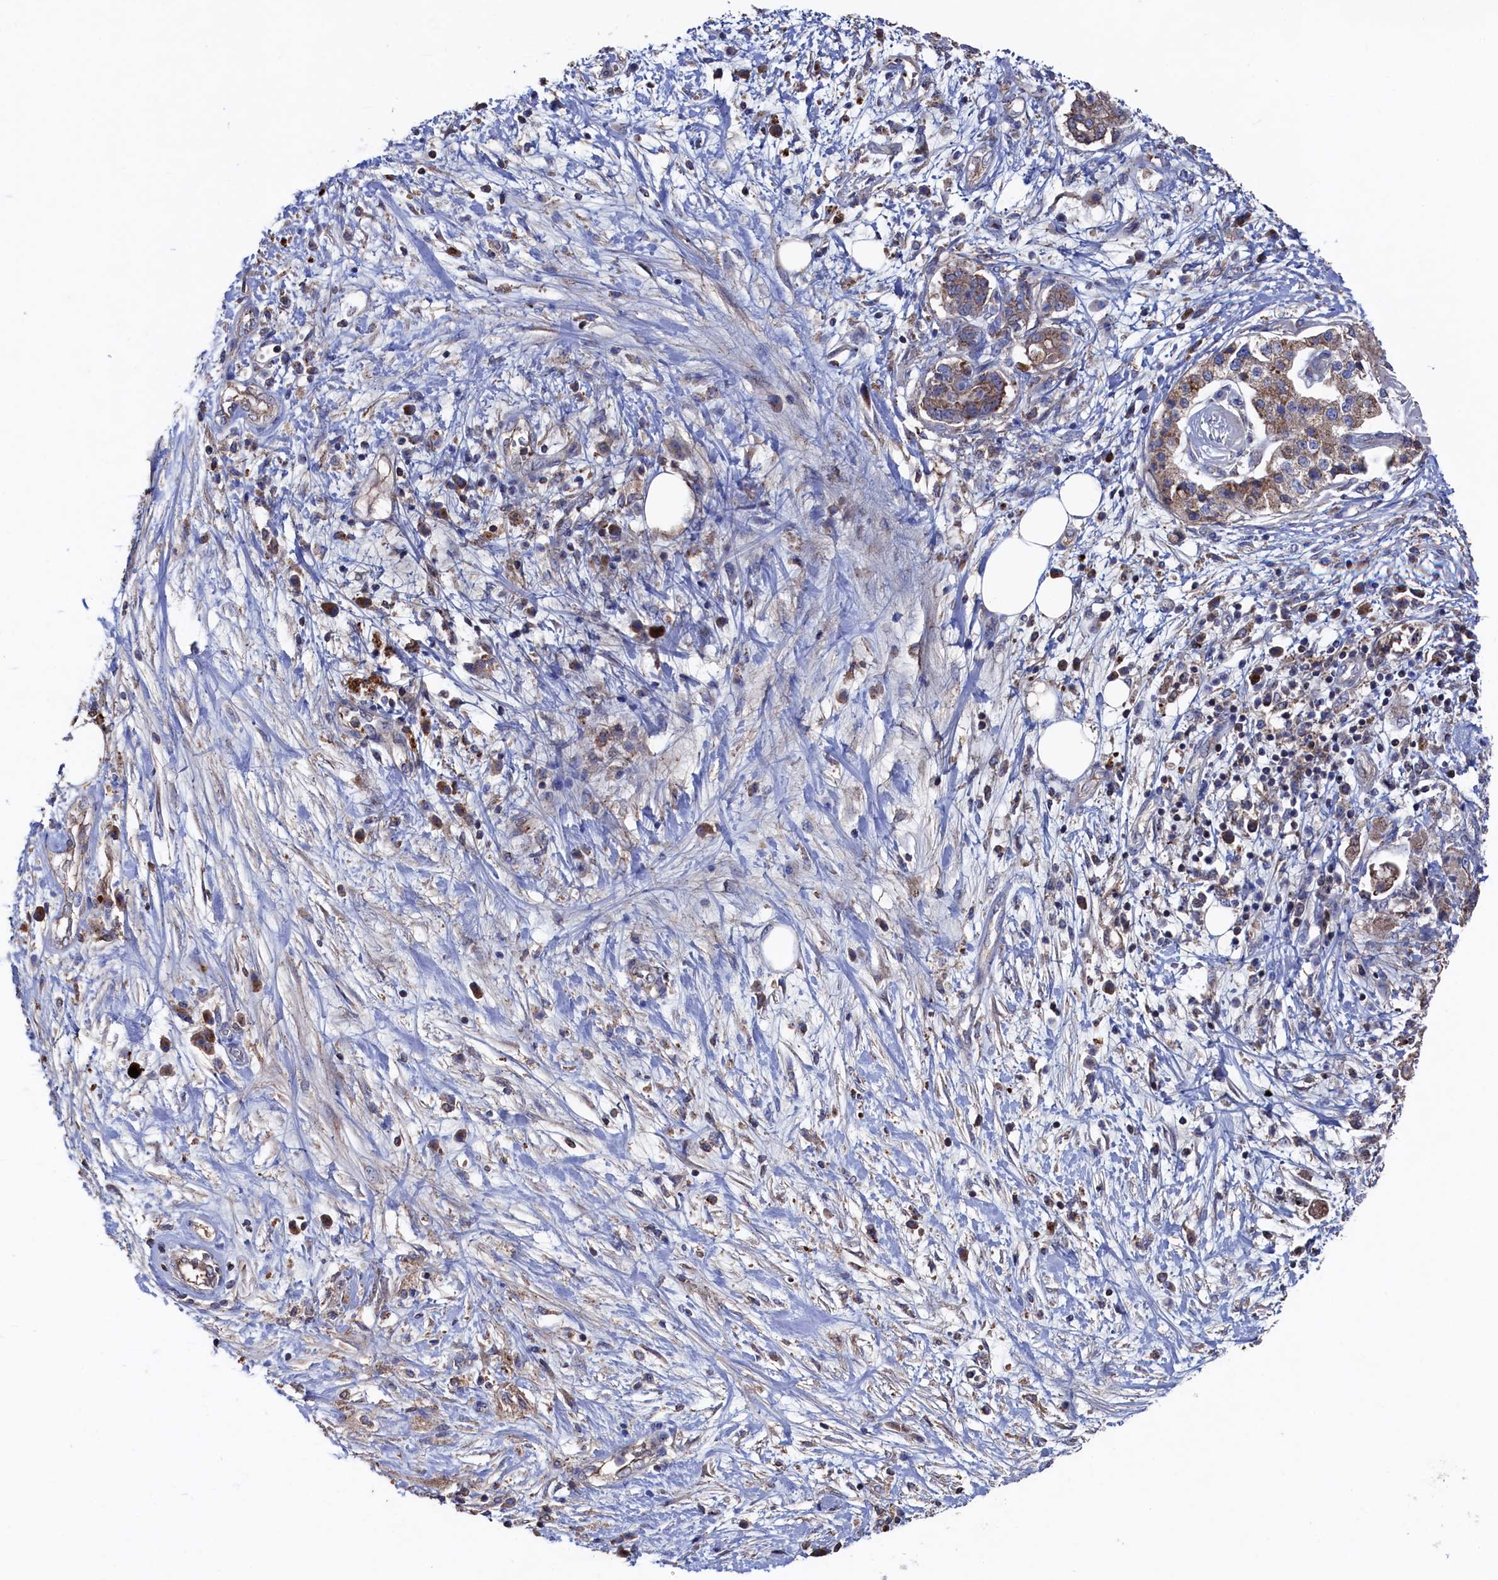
{"staining": {"intensity": "weak", "quantity": ">75%", "location": "cytoplasmic/membranous"}, "tissue": "pancreatic cancer", "cell_type": "Tumor cells", "image_type": "cancer", "snomed": [{"axis": "morphology", "description": "Adenocarcinoma, NOS"}, {"axis": "topography", "description": "Pancreas"}], "caption": "The immunohistochemical stain highlights weak cytoplasmic/membranous staining in tumor cells of pancreatic cancer (adenocarcinoma) tissue.", "gene": "TK2", "patient": {"sex": "female", "age": 73}}